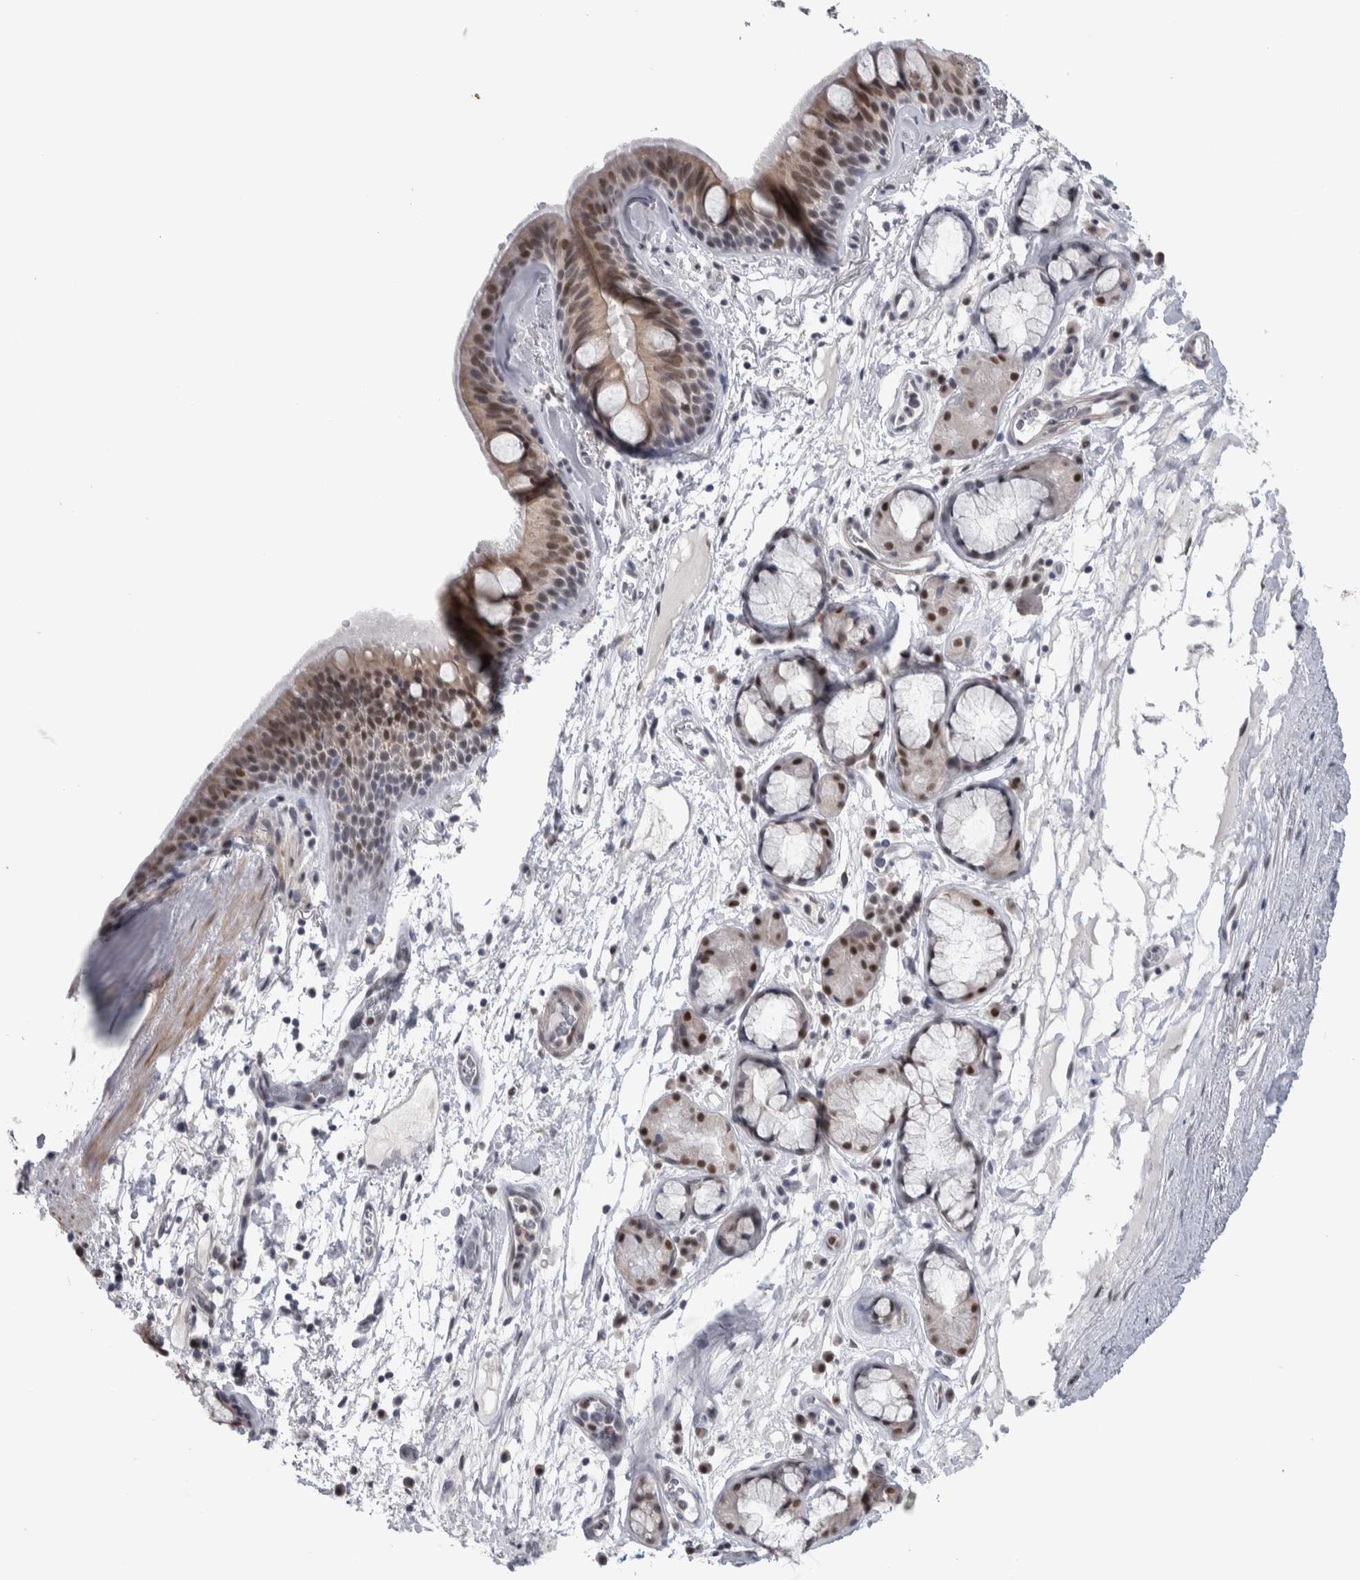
{"staining": {"intensity": "moderate", "quantity": "25%-75%", "location": "cytoplasmic/membranous,nuclear"}, "tissue": "bronchus", "cell_type": "Respiratory epithelial cells", "image_type": "normal", "snomed": [{"axis": "morphology", "description": "Normal tissue, NOS"}, {"axis": "topography", "description": "Cartilage tissue"}], "caption": "Immunohistochemical staining of unremarkable bronchus shows 25%-75% levels of moderate cytoplasmic/membranous,nuclear protein positivity in approximately 25%-75% of respiratory epithelial cells.", "gene": "HEXIM2", "patient": {"sex": "female", "age": 63}}